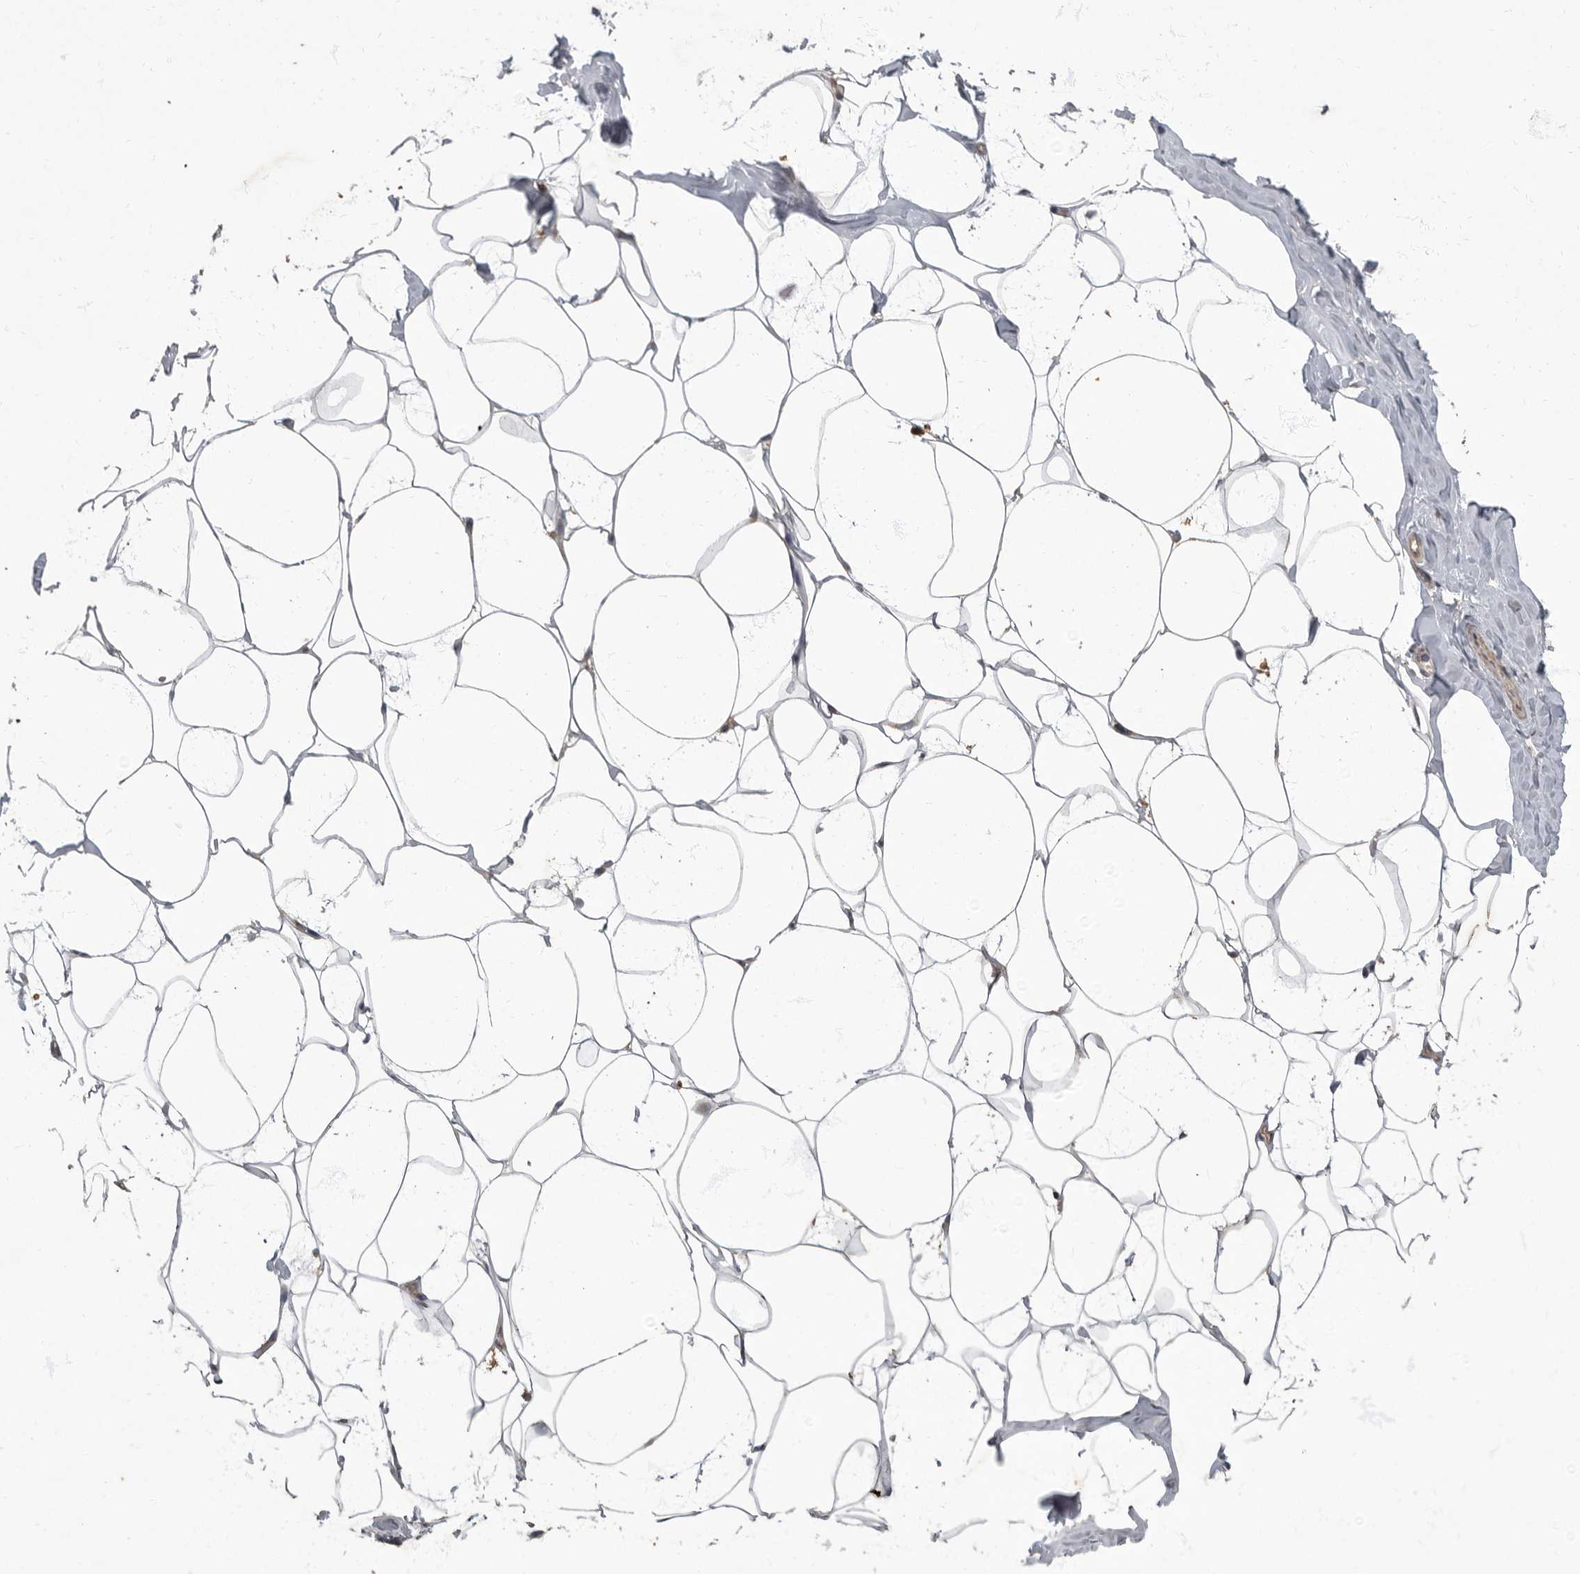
{"staining": {"intensity": "moderate", "quantity": ">75%", "location": "cytoplasmic/membranous"}, "tissue": "adipose tissue", "cell_type": "Adipocytes", "image_type": "normal", "snomed": [{"axis": "morphology", "description": "Normal tissue, NOS"}, {"axis": "morphology", "description": "Fibrosis, NOS"}, {"axis": "topography", "description": "Breast"}, {"axis": "topography", "description": "Adipose tissue"}], "caption": "Immunohistochemistry (IHC) micrograph of normal adipose tissue stained for a protein (brown), which exhibits medium levels of moderate cytoplasmic/membranous staining in approximately >75% of adipocytes.", "gene": "IQCK", "patient": {"sex": "female", "age": 39}}